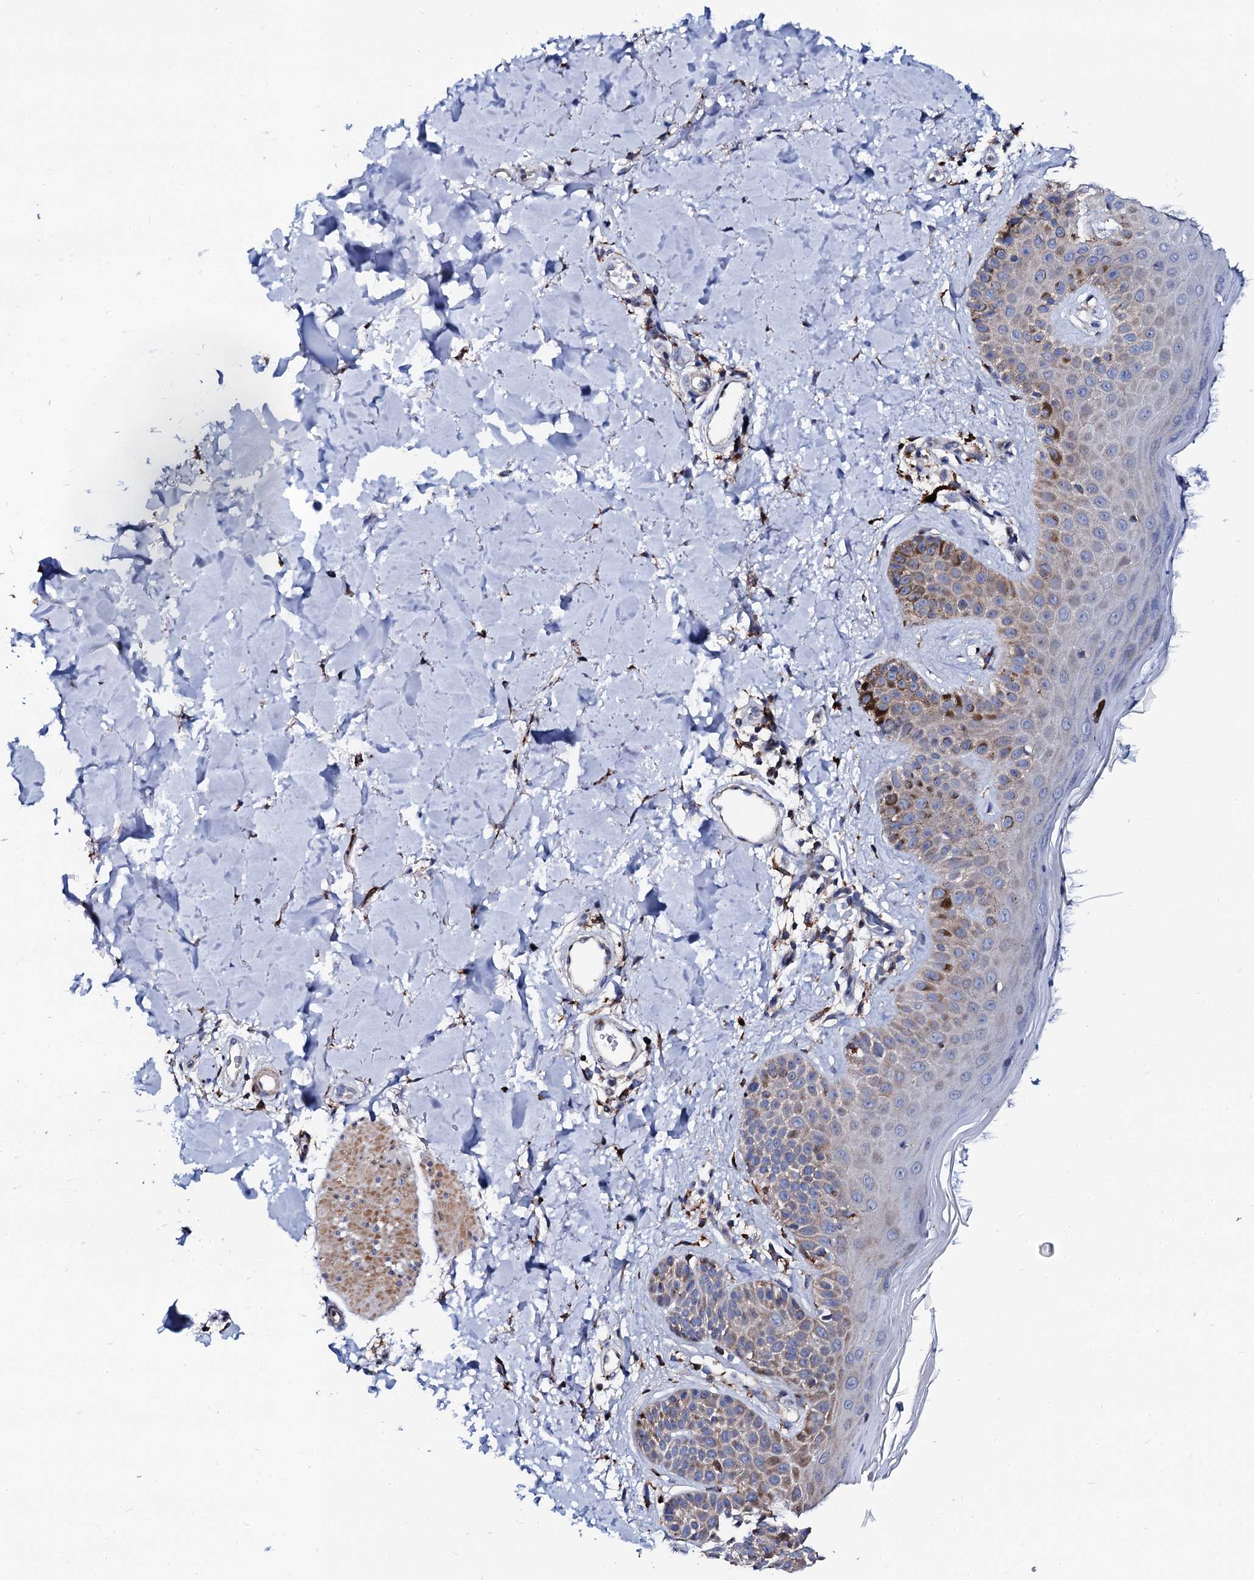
{"staining": {"intensity": "moderate", "quantity": ">75%", "location": "cytoplasmic/membranous"}, "tissue": "skin", "cell_type": "Fibroblasts", "image_type": "normal", "snomed": [{"axis": "morphology", "description": "Normal tissue, NOS"}, {"axis": "topography", "description": "Skin"}], "caption": "Skin stained with DAB (3,3'-diaminobenzidine) immunohistochemistry (IHC) shows medium levels of moderate cytoplasmic/membranous expression in about >75% of fibroblasts. The staining is performed using DAB (3,3'-diaminobenzidine) brown chromogen to label protein expression. The nuclei are counter-stained blue using hematoxylin.", "gene": "TCIRG1", "patient": {"sex": "male", "age": 52}}